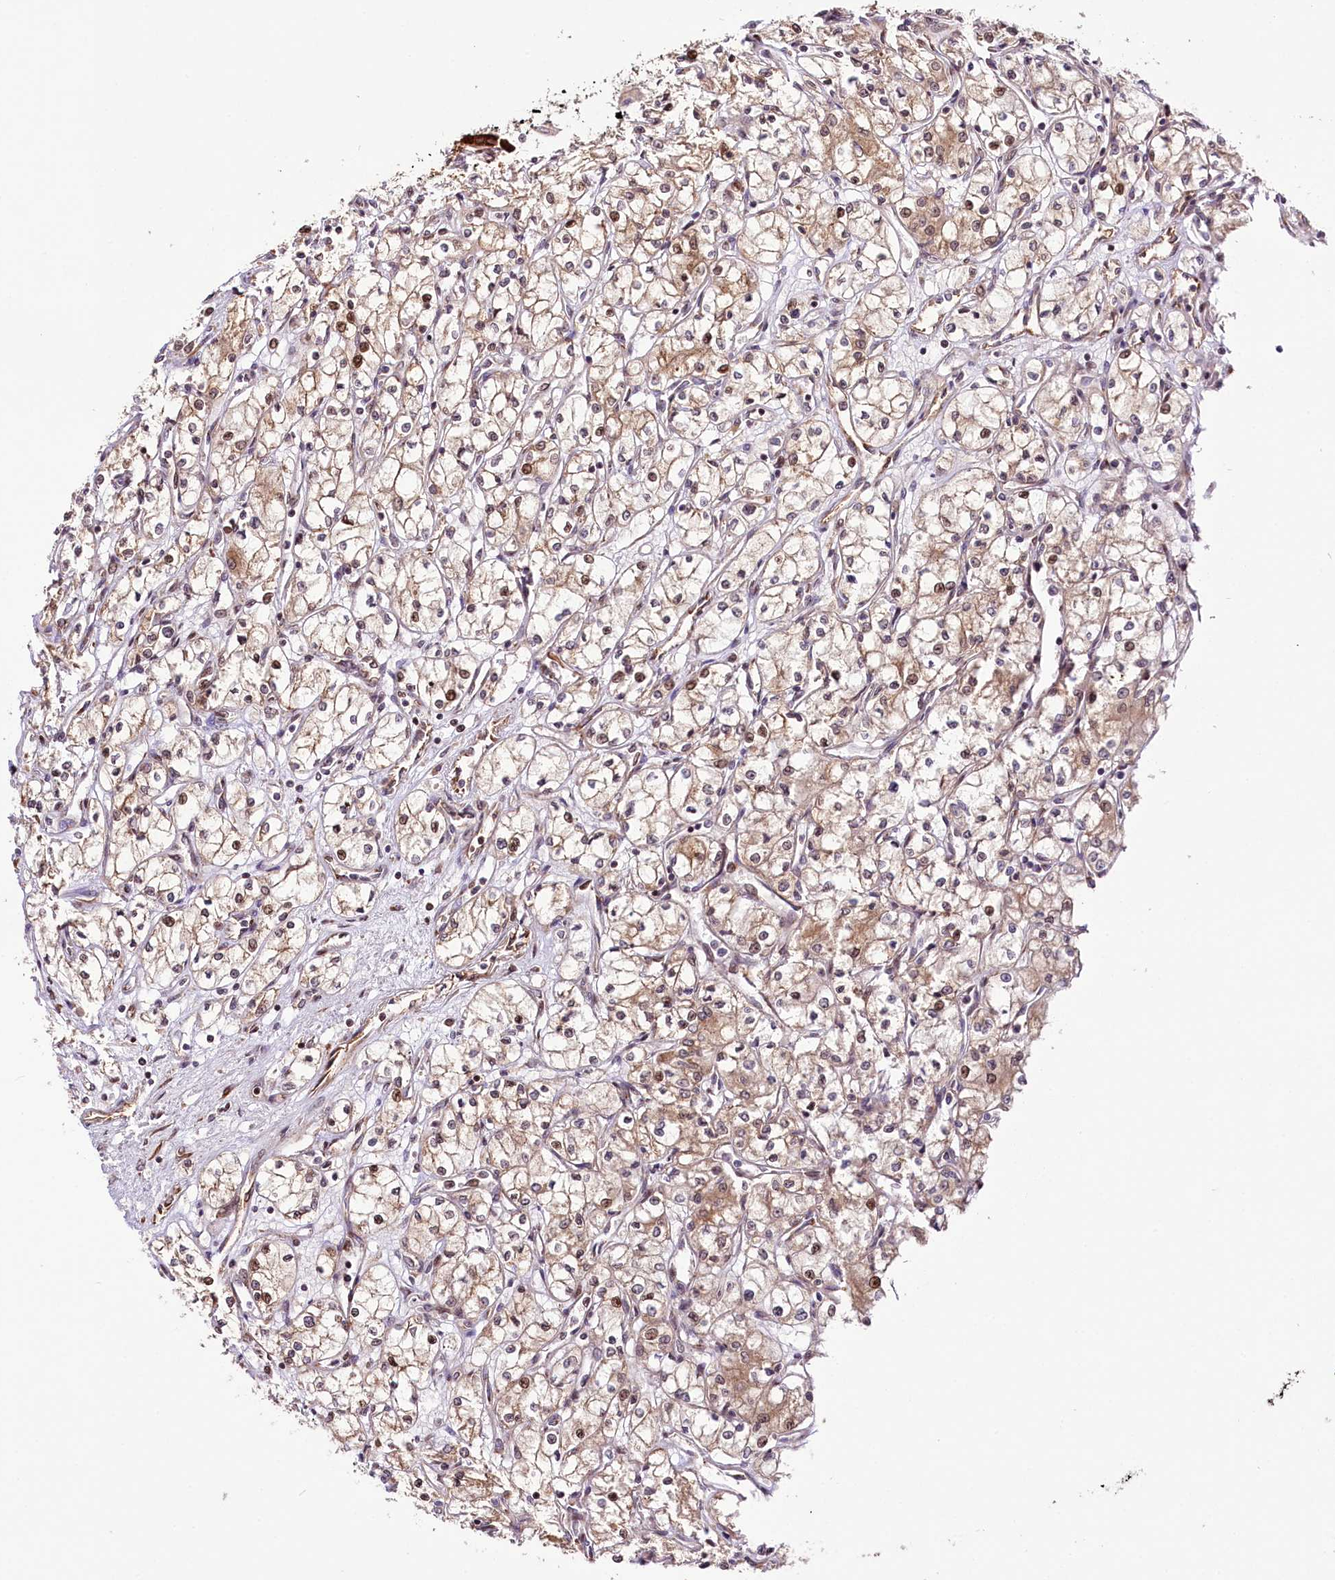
{"staining": {"intensity": "weak", "quantity": ">75%", "location": "cytoplasmic/membranous,nuclear"}, "tissue": "renal cancer", "cell_type": "Tumor cells", "image_type": "cancer", "snomed": [{"axis": "morphology", "description": "Adenocarcinoma, NOS"}, {"axis": "topography", "description": "Kidney"}], "caption": "DAB immunohistochemical staining of renal adenocarcinoma exhibits weak cytoplasmic/membranous and nuclear protein expression in about >75% of tumor cells.", "gene": "CUTC", "patient": {"sex": "male", "age": 59}}